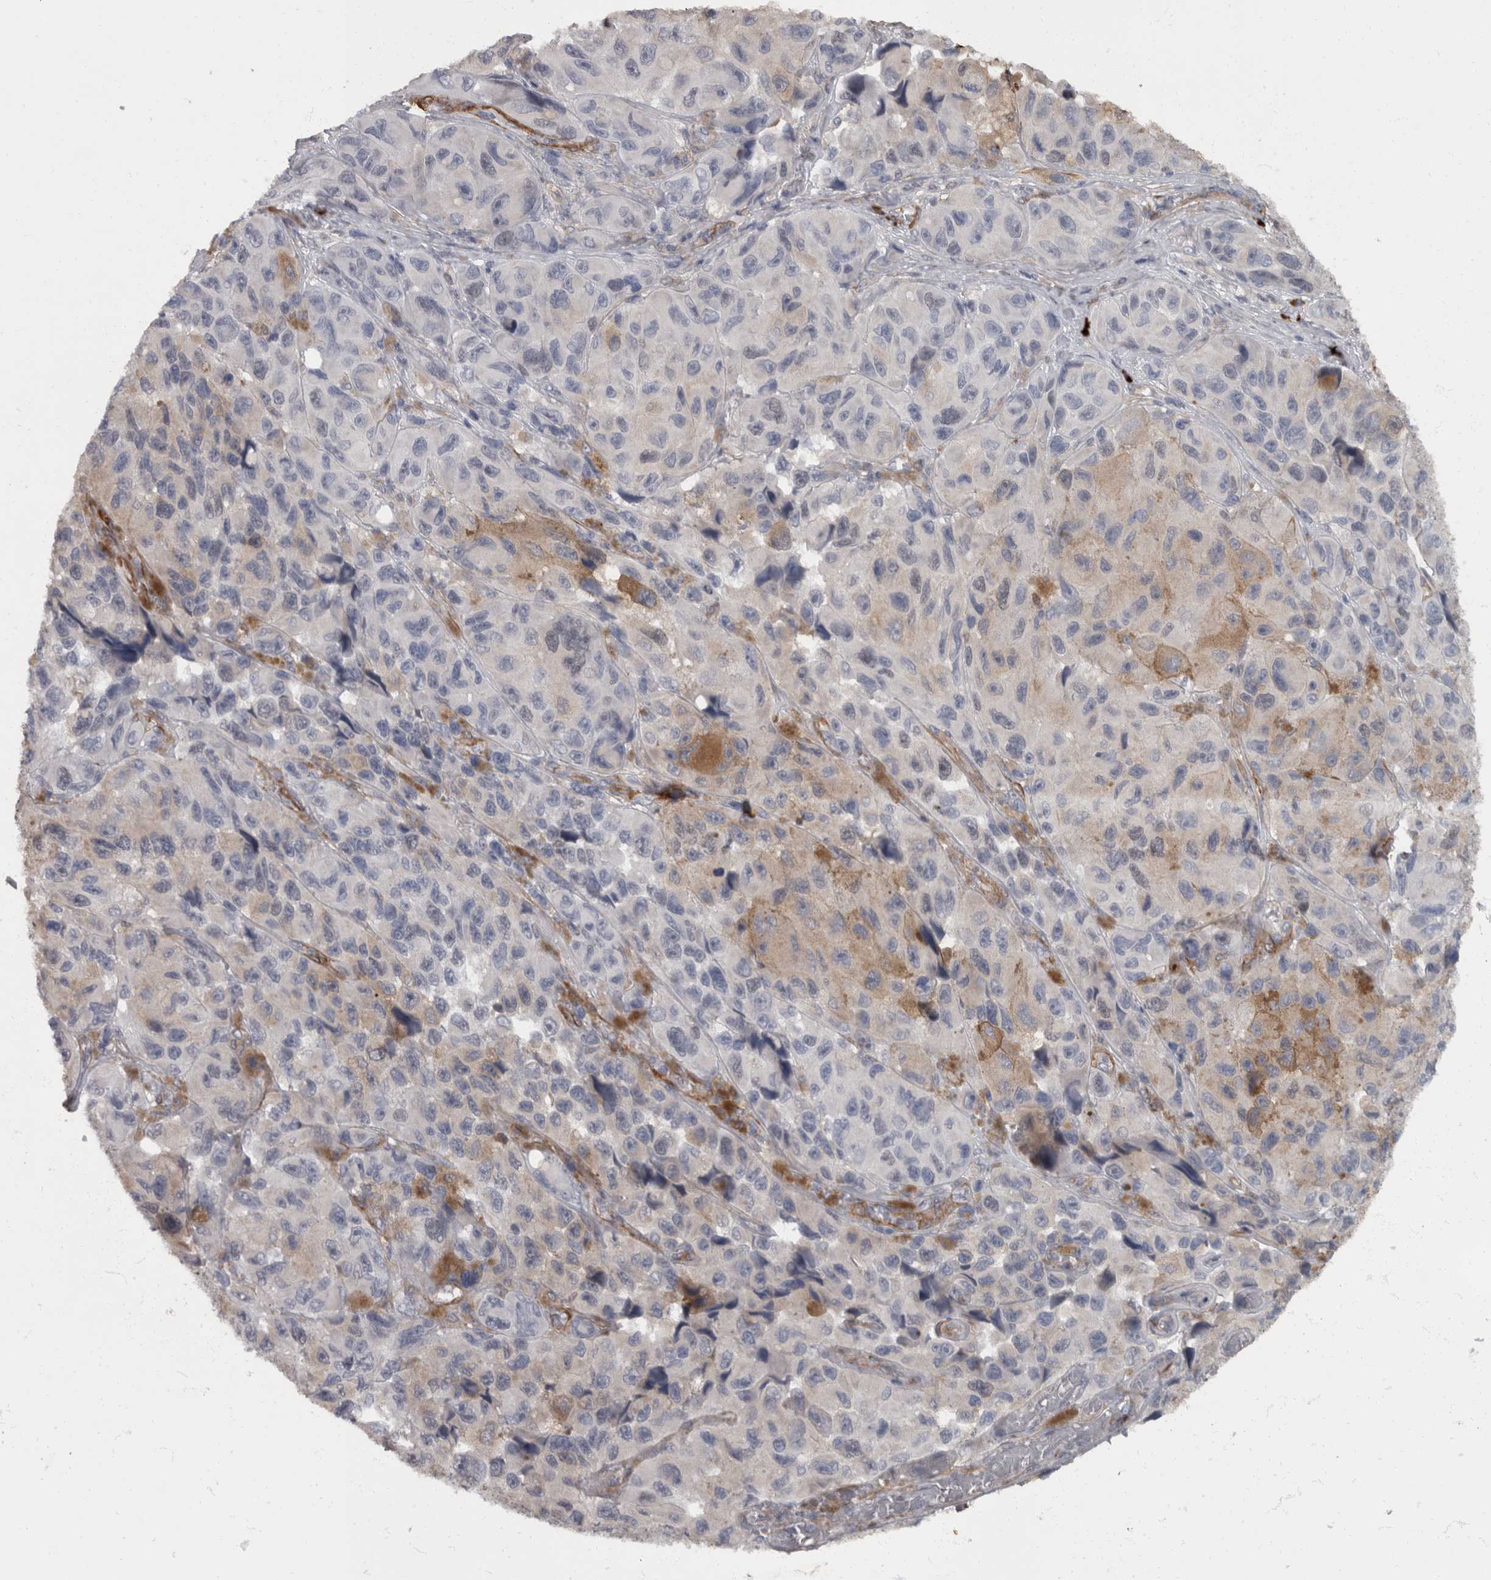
{"staining": {"intensity": "negative", "quantity": "none", "location": "none"}, "tissue": "melanoma", "cell_type": "Tumor cells", "image_type": "cancer", "snomed": [{"axis": "morphology", "description": "Malignant melanoma, NOS"}, {"axis": "topography", "description": "Skin"}], "caption": "An IHC image of malignant melanoma is shown. There is no staining in tumor cells of malignant melanoma.", "gene": "MASTL", "patient": {"sex": "female", "age": 73}}